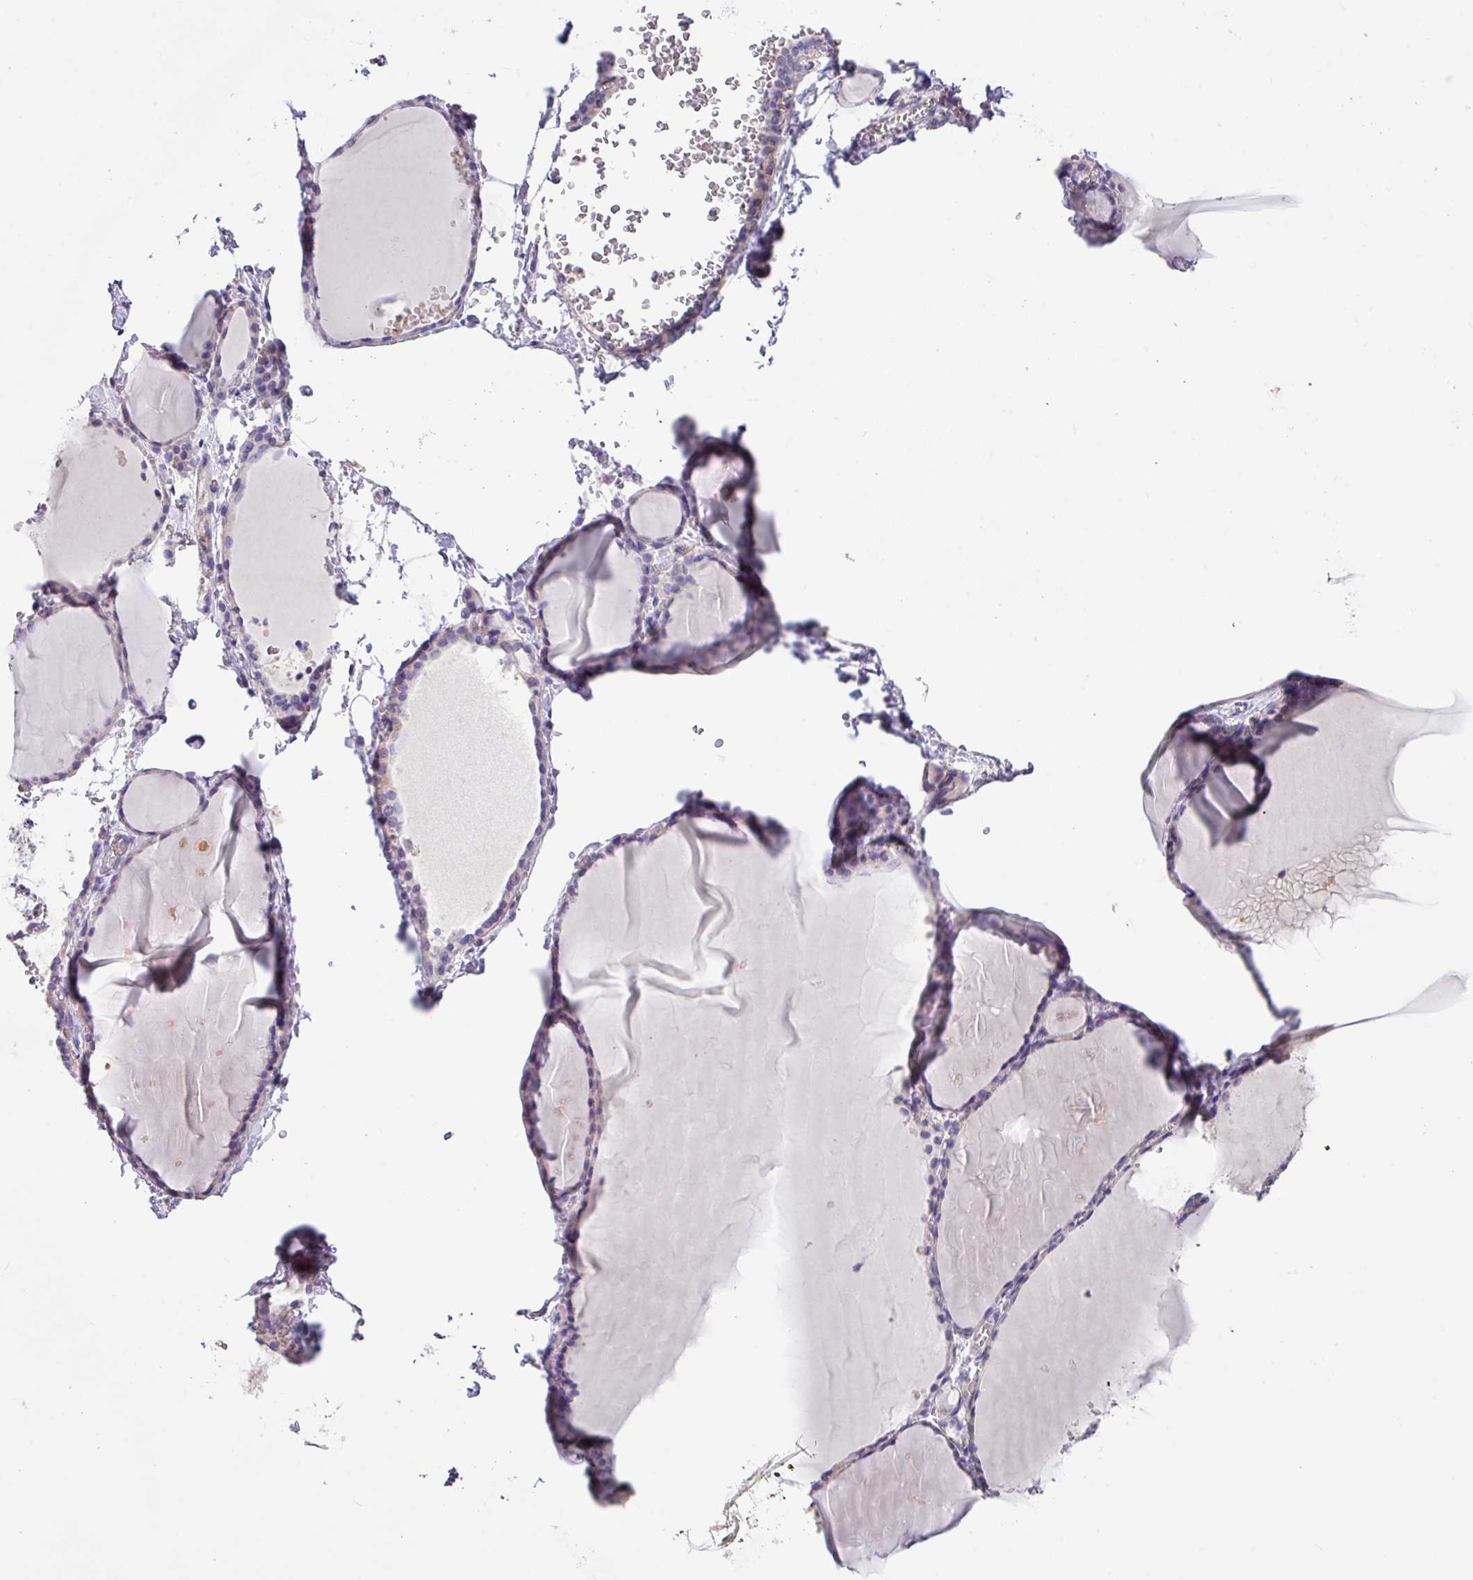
{"staining": {"intensity": "negative", "quantity": "none", "location": "none"}, "tissue": "thyroid gland", "cell_type": "Glandular cells", "image_type": "normal", "snomed": [{"axis": "morphology", "description": "Normal tissue, NOS"}, {"axis": "topography", "description": "Thyroid gland"}], "caption": "Photomicrograph shows no significant protein staining in glandular cells of benign thyroid gland. Brightfield microscopy of immunohistochemistry (IHC) stained with DAB (brown) and hematoxylin (blue), captured at high magnification.", "gene": "ZG16", "patient": {"sex": "female", "age": 49}}